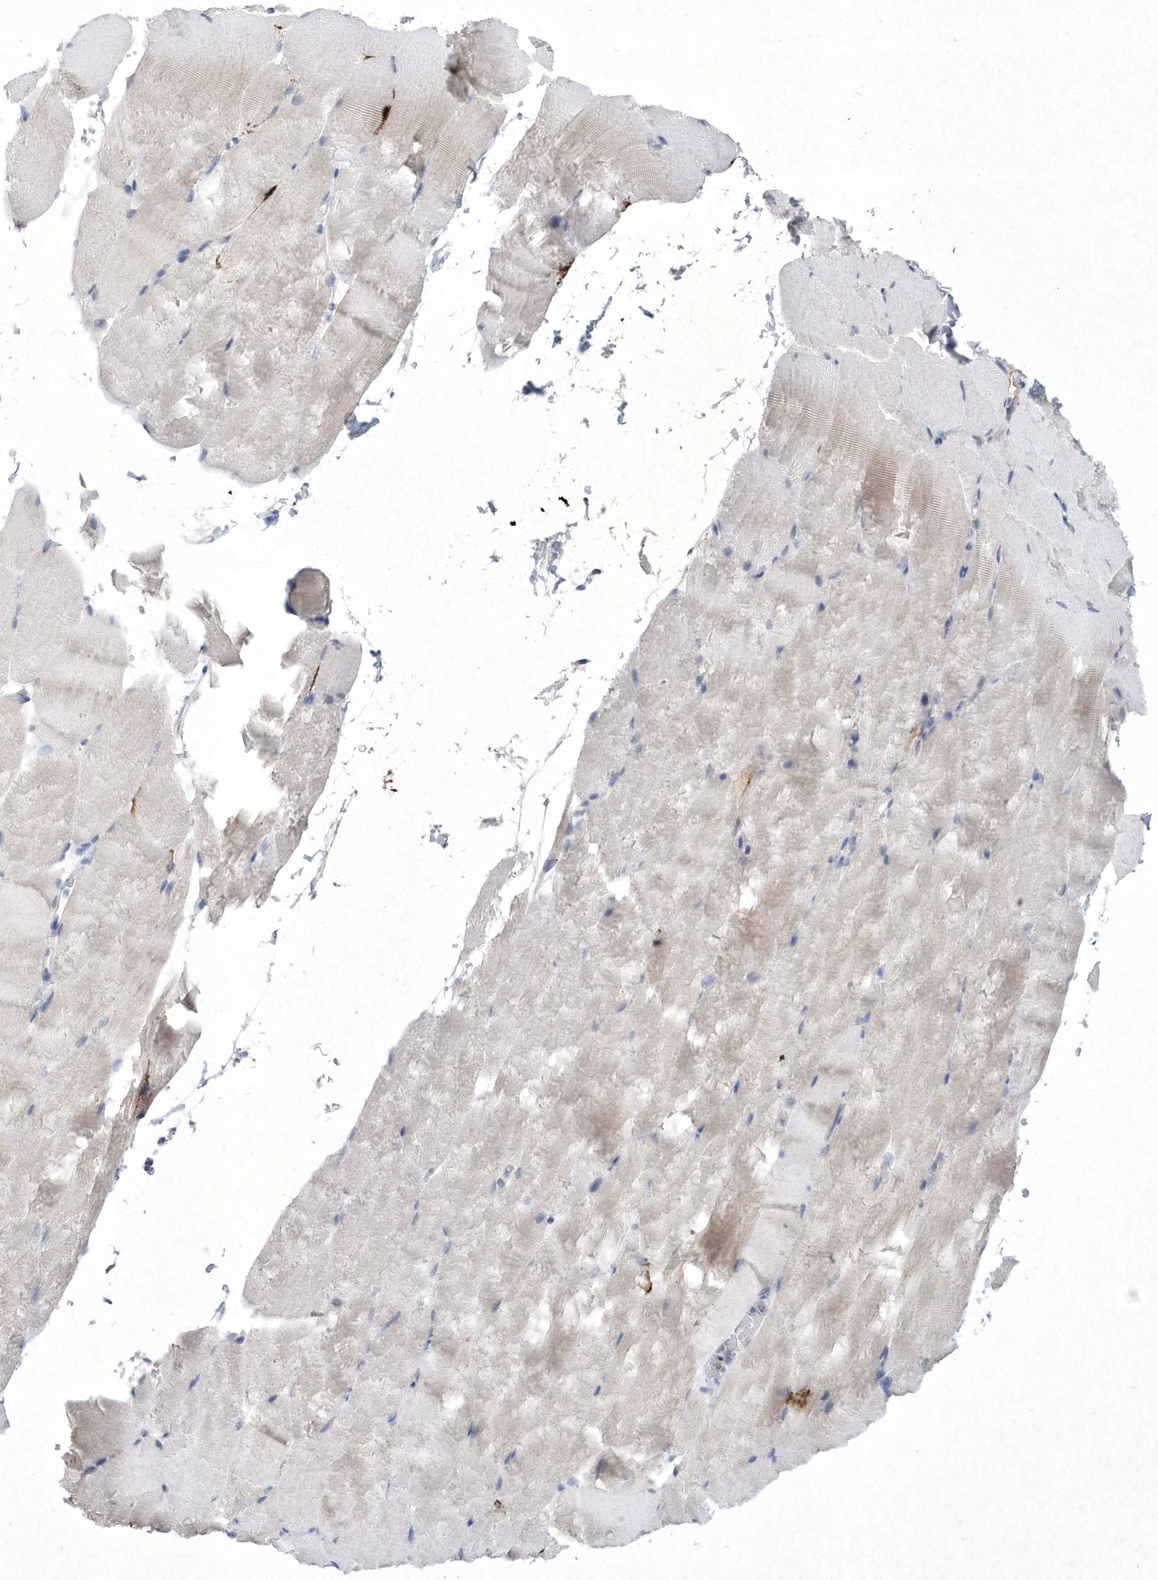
{"staining": {"intensity": "negative", "quantity": "none", "location": "none"}, "tissue": "skeletal muscle", "cell_type": "Myocytes", "image_type": "normal", "snomed": [{"axis": "morphology", "description": "Normal tissue, NOS"}, {"axis": "topography", "description": "Skeletal muscle"}, {"axis": "topography", "description": "Parathyroid gland"}], "caption": "High power microscopy histopathology image of an immunohistochemistry image of unremarkable skeletal muscle, revealing no significant expression in myocytes.", "gene": "BHLHA15", "patient": {"sex": "female", "age": 37}}